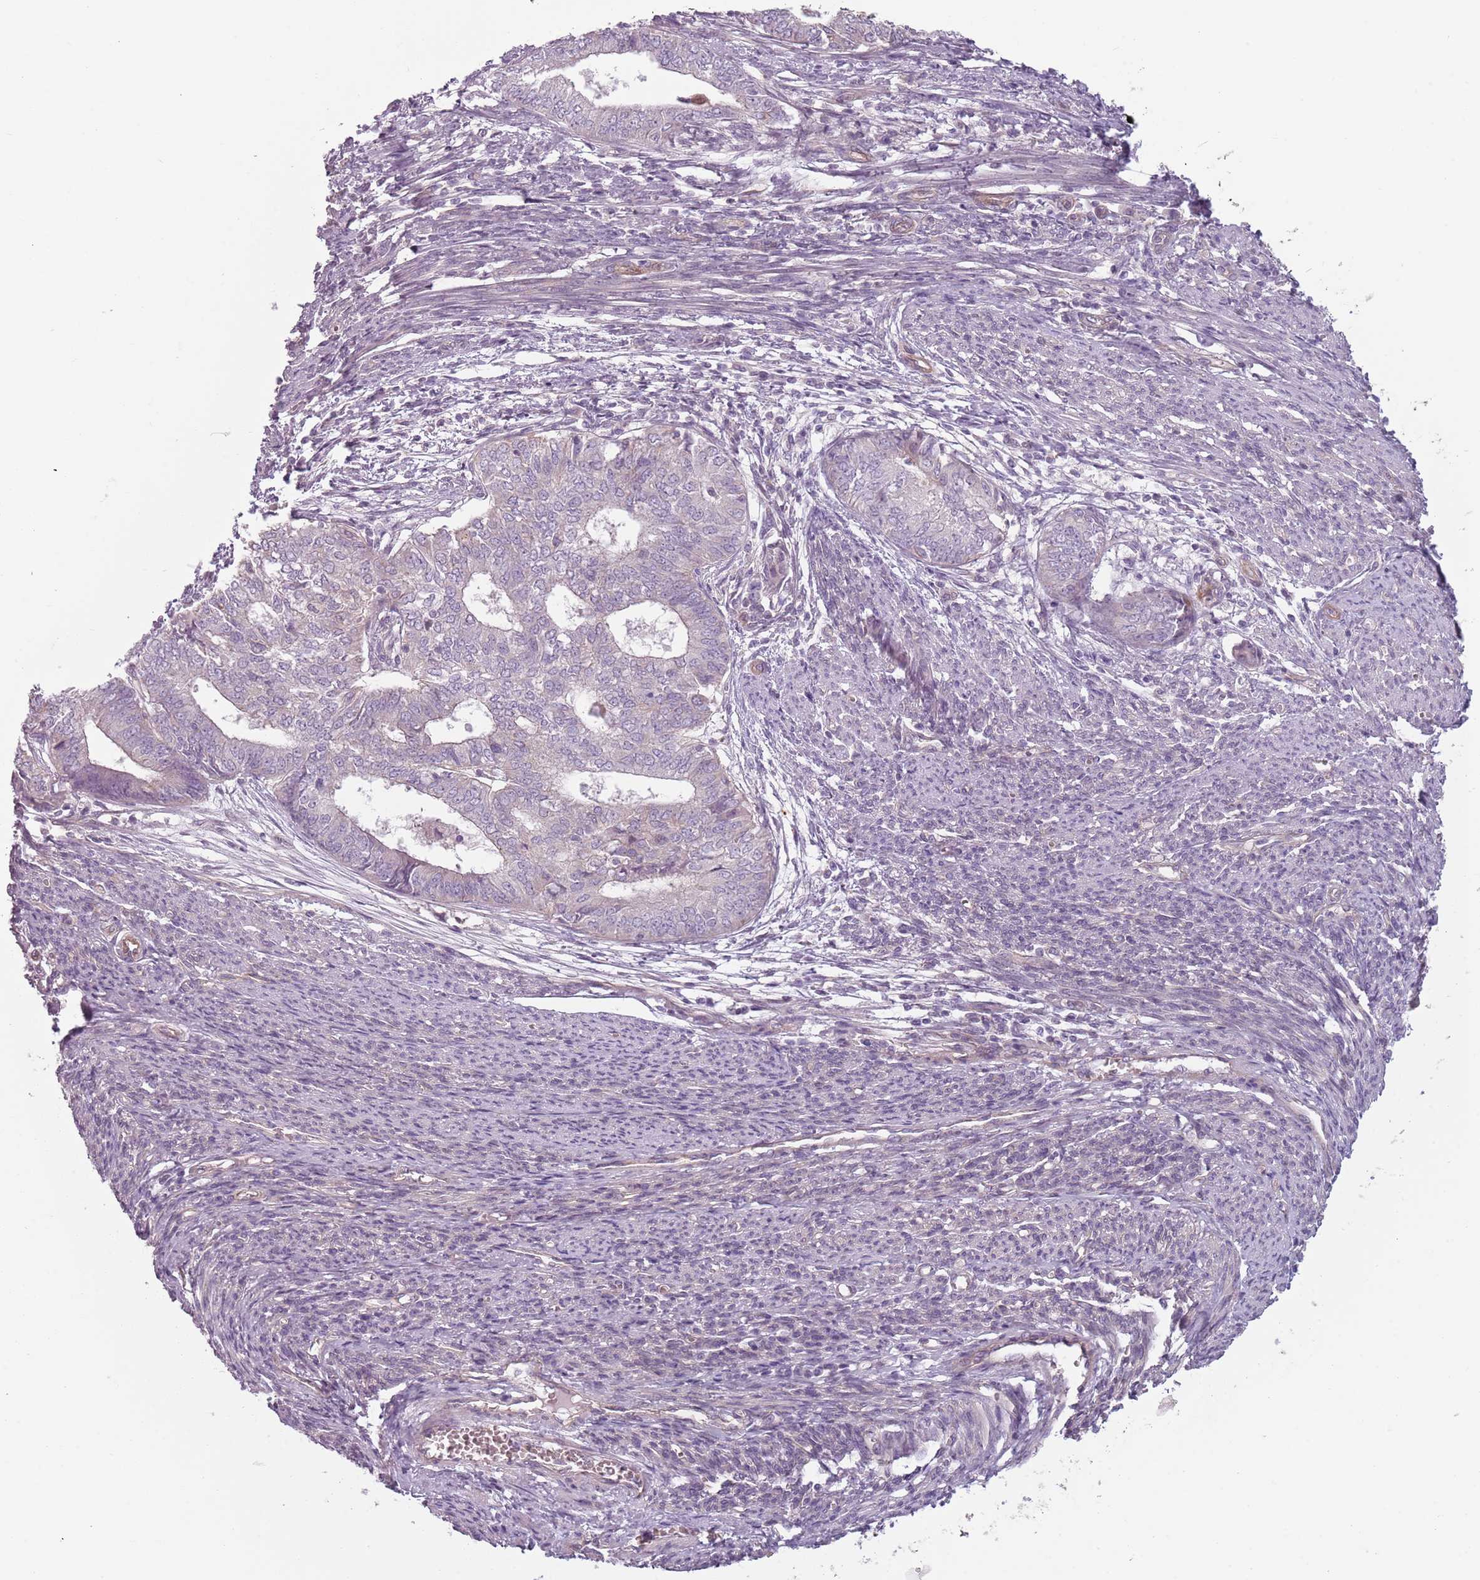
{"staining": {"intensity": "negative", "quantity": "none", "location": "none"}, "tissue": "endometrial cancer", "cell_type": "Tumor cells", "image_type": "cancer", "snomed": [{"axis": "morphology", "description": "Adenocarcinoma, NOS"}, {"axis": "topography", "description": "Endometrium"}], "caption": "Image shows no significant protein positivity in tumor cells of endometrial cancer (adenocarcinoma).", "gene": "TLCD2", "patient": {"sex": "female", "age": 62}}